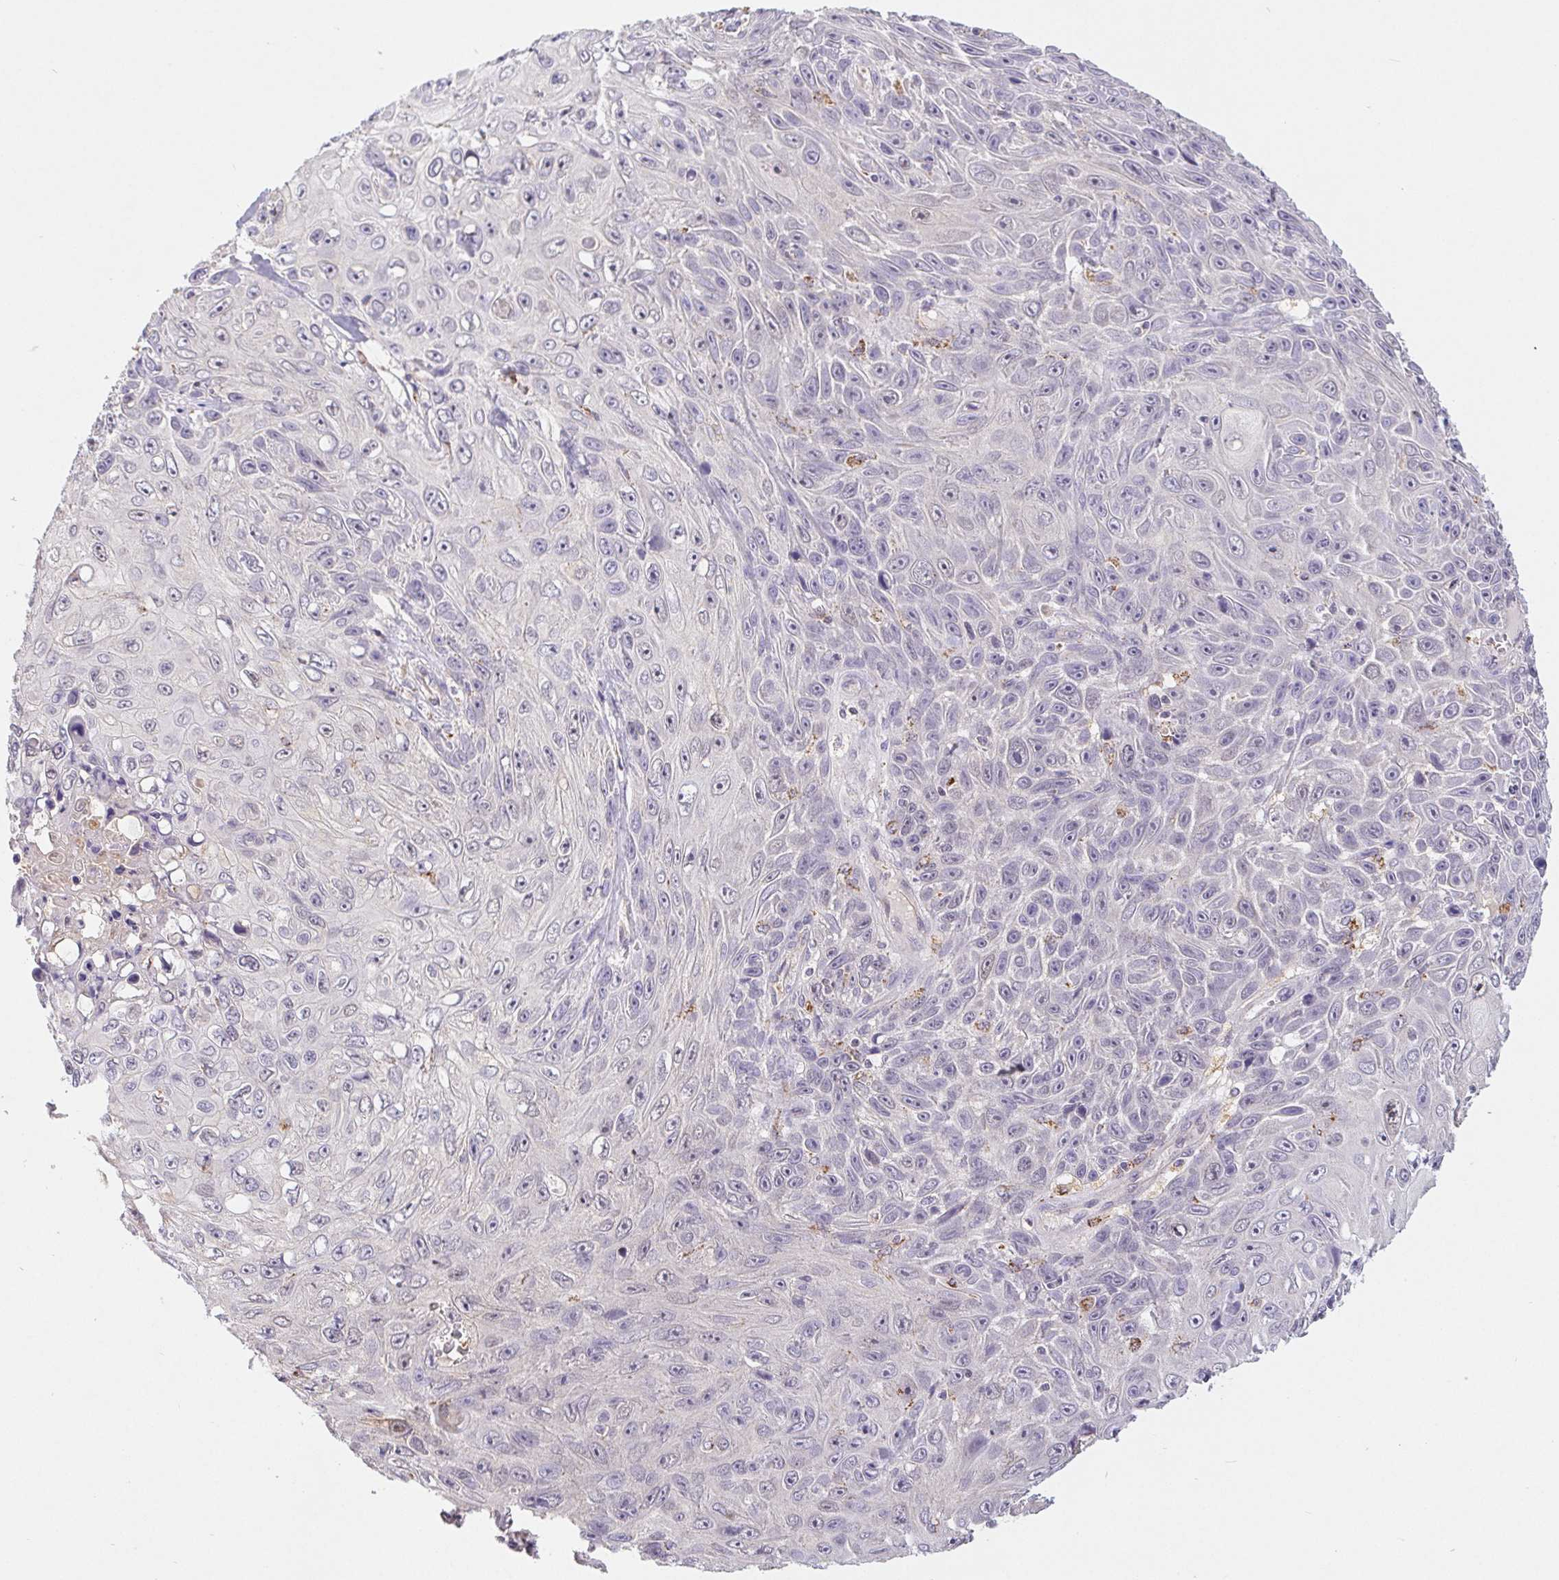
{"staining": {"intensity": "negative", "quantity": "none", "location": "none"}, "tissue": "skin cancer", "cell_type": "Tumor cells", "image_type": "cancer", "snomed": [{"axis": "morphology", "description": "Squamous cell carcinoma, NOS"}, {"axis": "topography", "description": "Skin"}], "caption": "Immunohistochemistry (IHC) micrograph of neoplastic tissue: skin cancer (squamous cell carcinoma) stained with DAB shows no significant protein positivity in tumor cells.", "gene": "EMC6", "patient": {"sex": "male", "age": 82}}